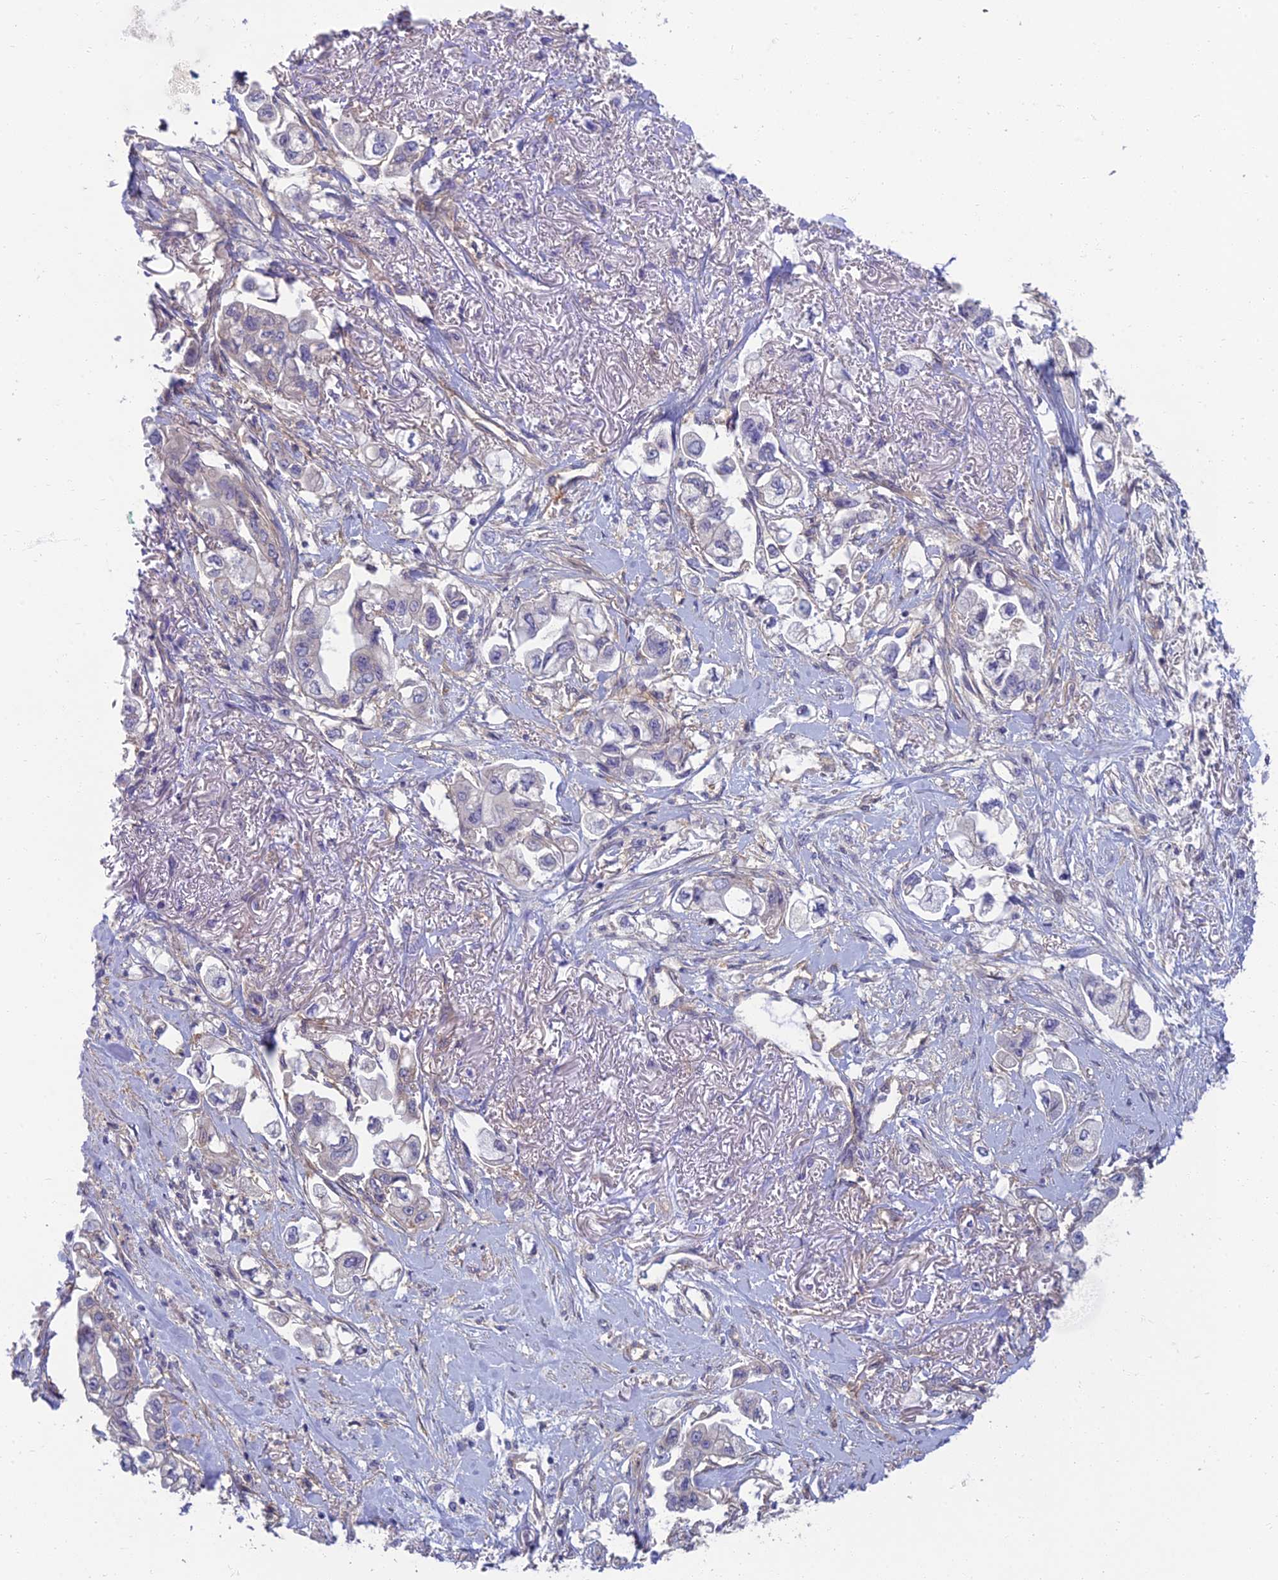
{"staining": {"intensity": "negative", "quantity": "none", "location": "none"}, "tissue": "stomach cancer", "cell_type": "Tumor cells", "image_type": "cancer", "snomed": [{"axis": "morphology", "description": "Adenocarcinoma, NOS"}, {"axis": "topography", "description": "Stomach"}], "caption": "Immunohistochemistry of human stomach adenocarcinoma exhibits no expression in tumor cells.", "gene": "NEURL1", "patient": {"sex": "male", "age": 62}}